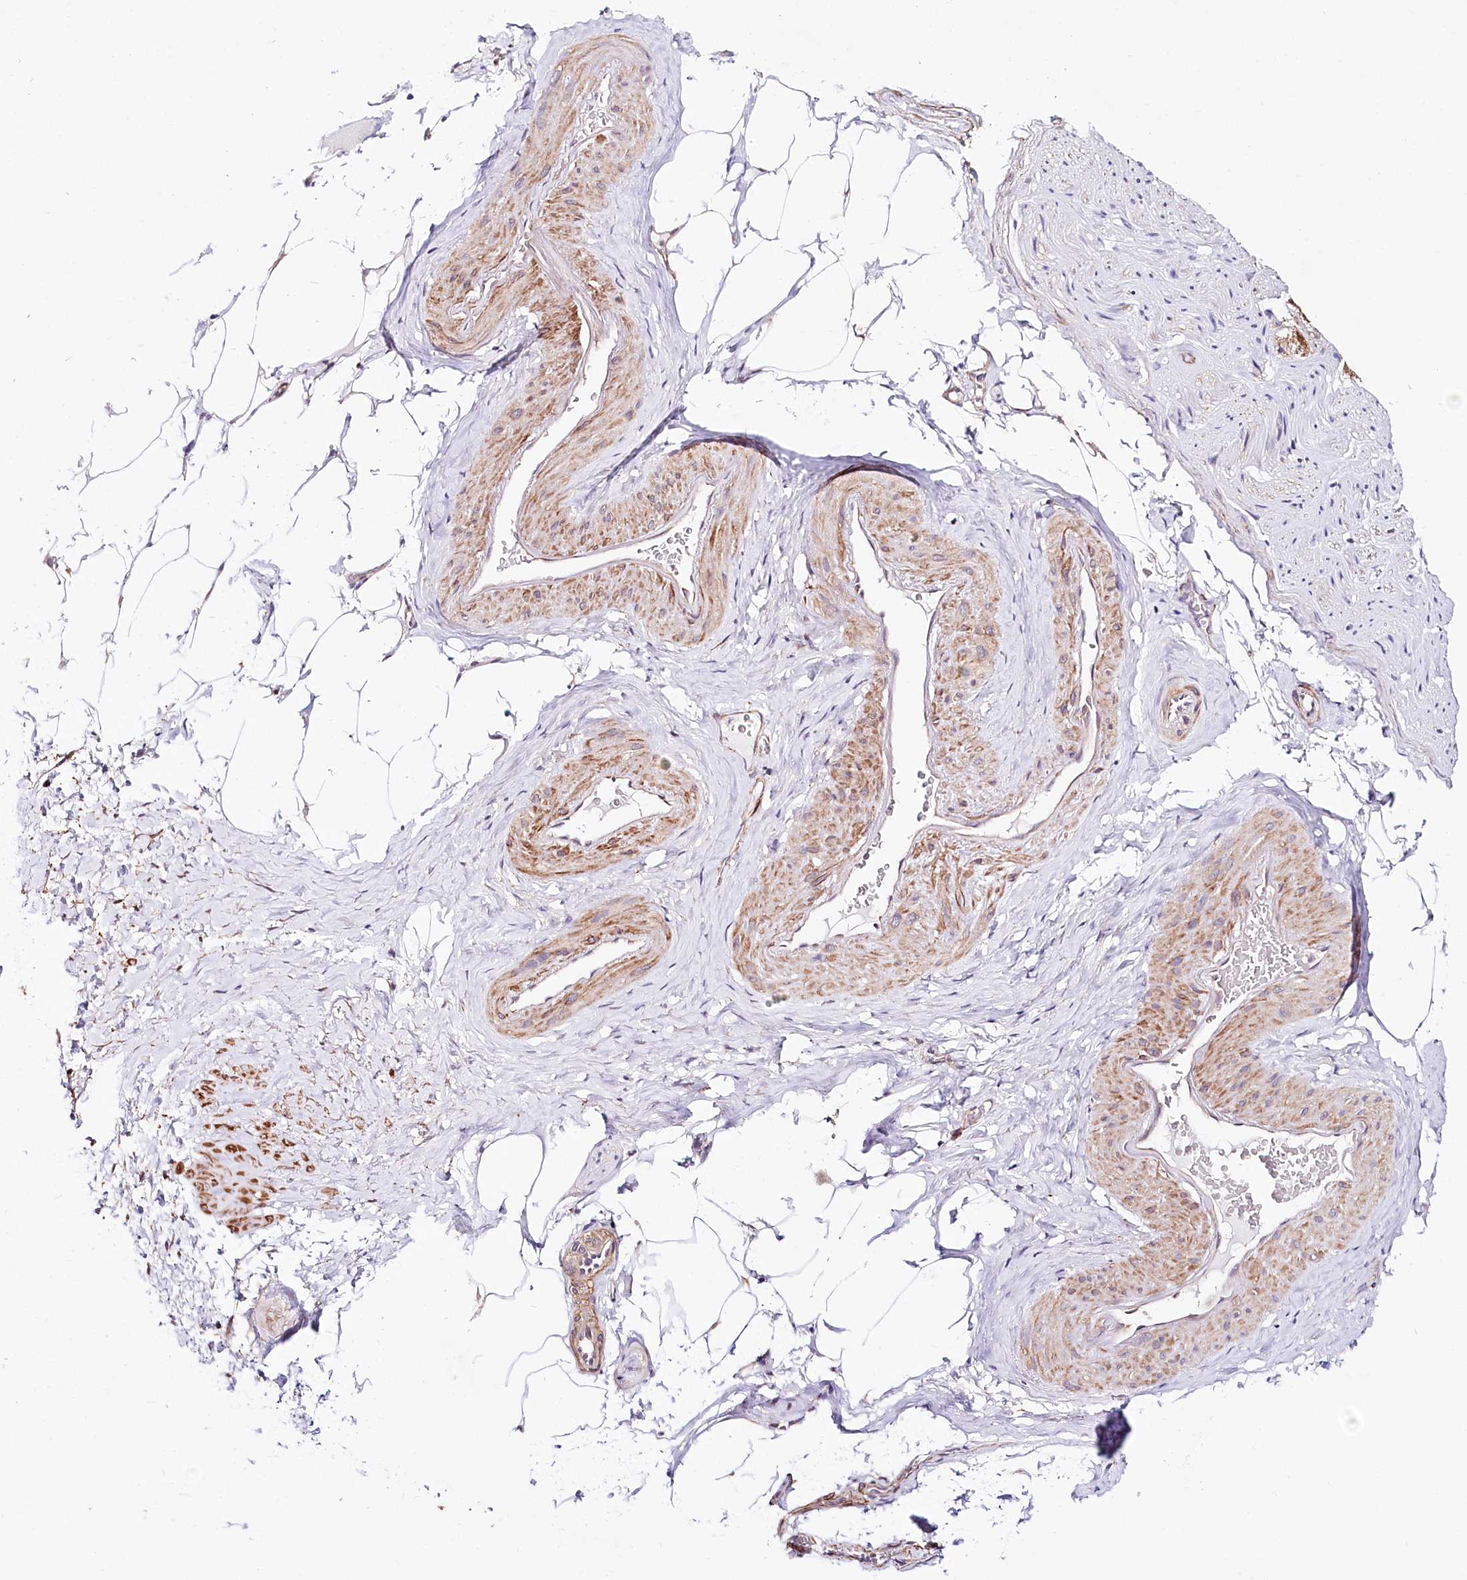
{"staining": {"intensity": "negative", "quantity": "none", "location": "none"}, "tissue": "adipose tissue", "cell_type": "Adipocytes", "image_type": "normal", "snomed": [{"axis": "morphology", "description": "Normal tissue, NOS"}, {"axis": "morphology", "description": "Adenocarcinoma, Low grade"}, {"axis": "topography", "description": "Prostate"}, {"axis": "topography", "description": "Peripheral nerve tissue"}], "caption": "Immunohistochemical staining of normal adipose tissue demonstrates no significant positivity in adipocytes. (DAB immunohistochemistry (IHC) with hematoxylin counter stain).", "gene": "PPP2R5B", "patient": {"sex": "male", "age": 63}}